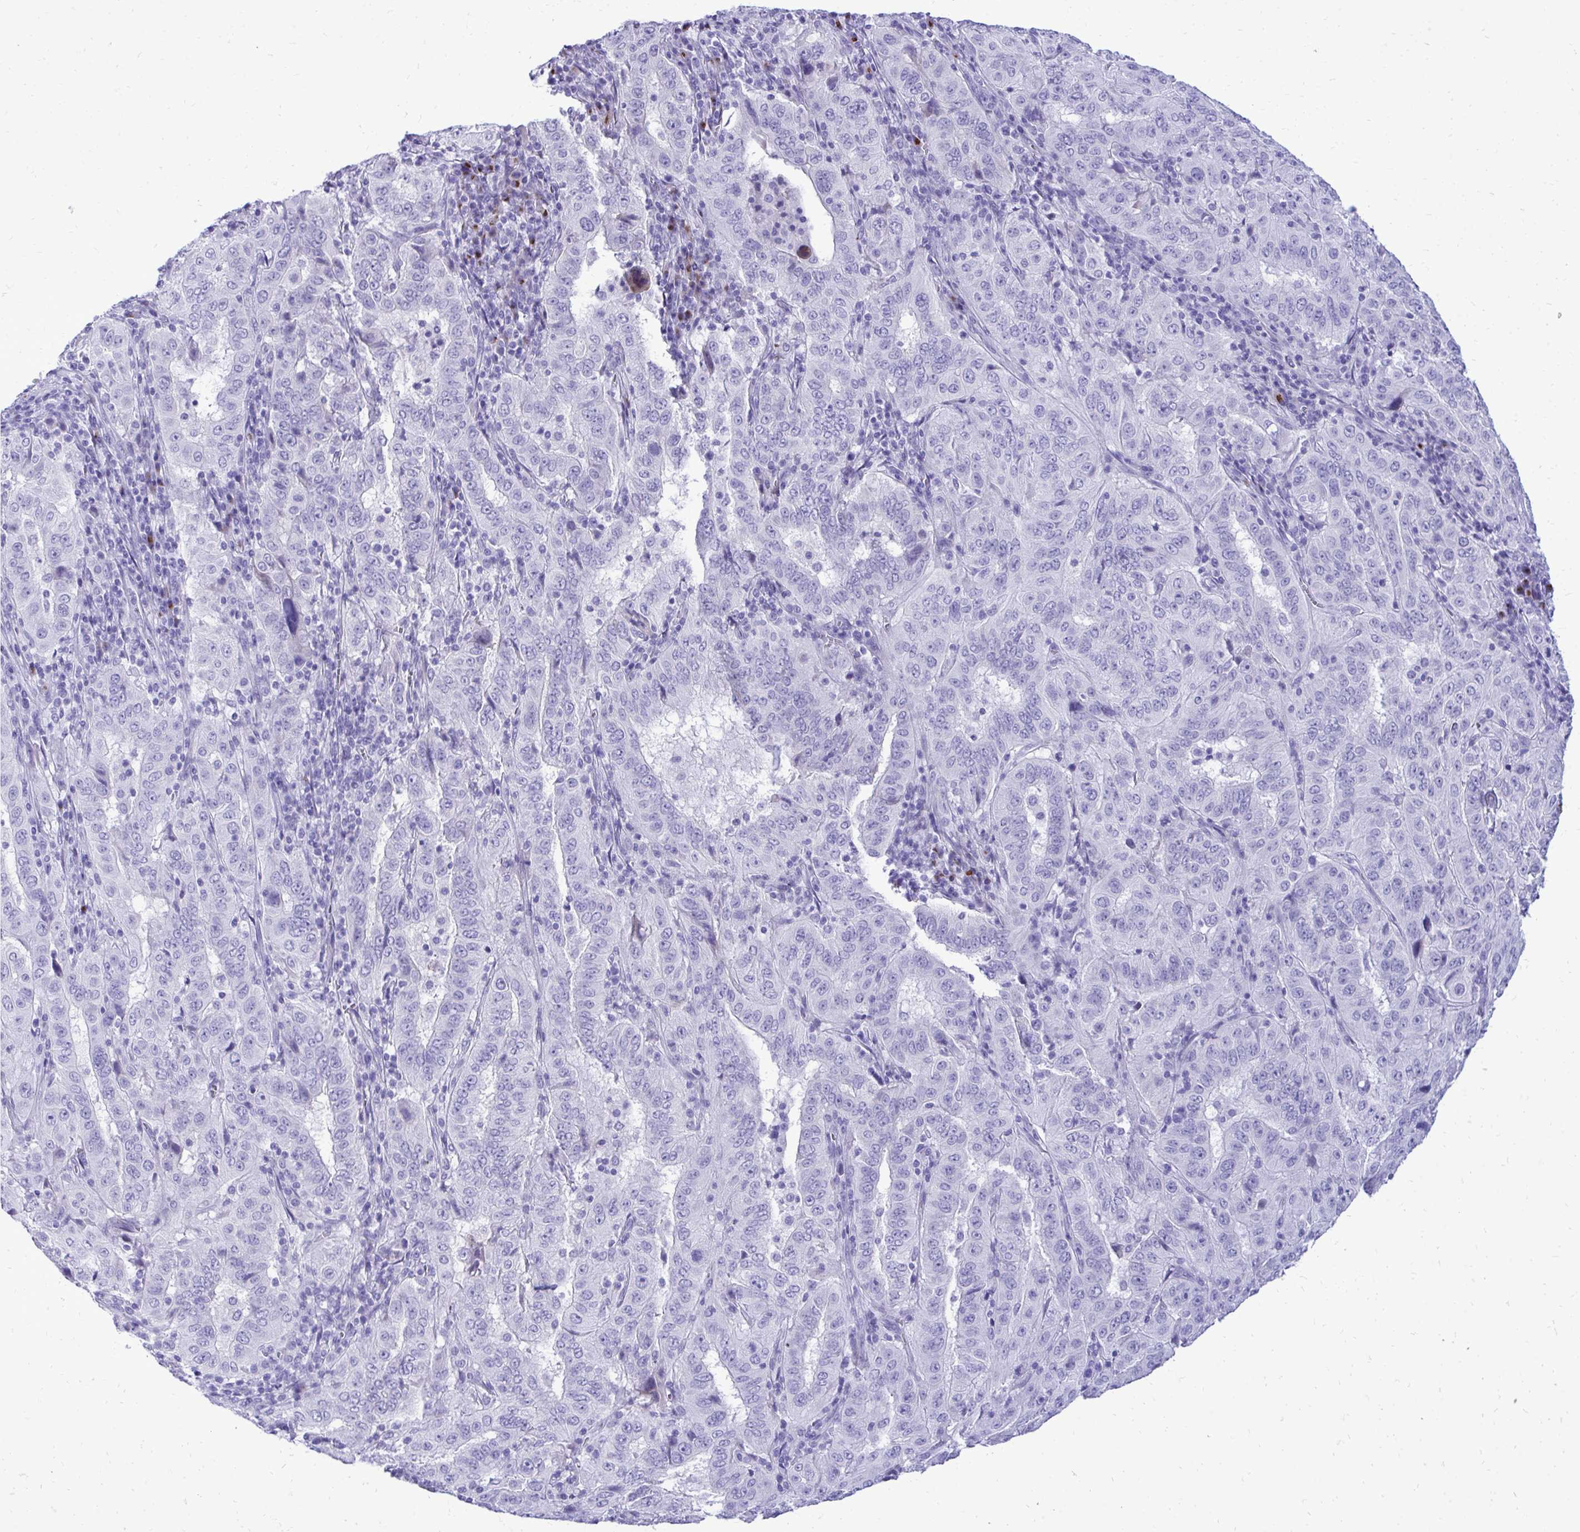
{"staining": {"intensity": "negative", "quantity": "none", "location": "none"}, "tissue": "pancreatic cancer", "cell_type": "Tumor cells", "image_type": "cancer", "snomed": [{"axis": "morphology", "description": "Adenocarcinoma, NOS"}, {"axis": "topography", "description": "Pancreas"}], "caption": "Protein analysis of adenocarcinoma (pancreatic) demonstrates no significant staining in tumor cells.", "gene": "ANKDD1B", "patient": {"sex": "male", "age": 63}}